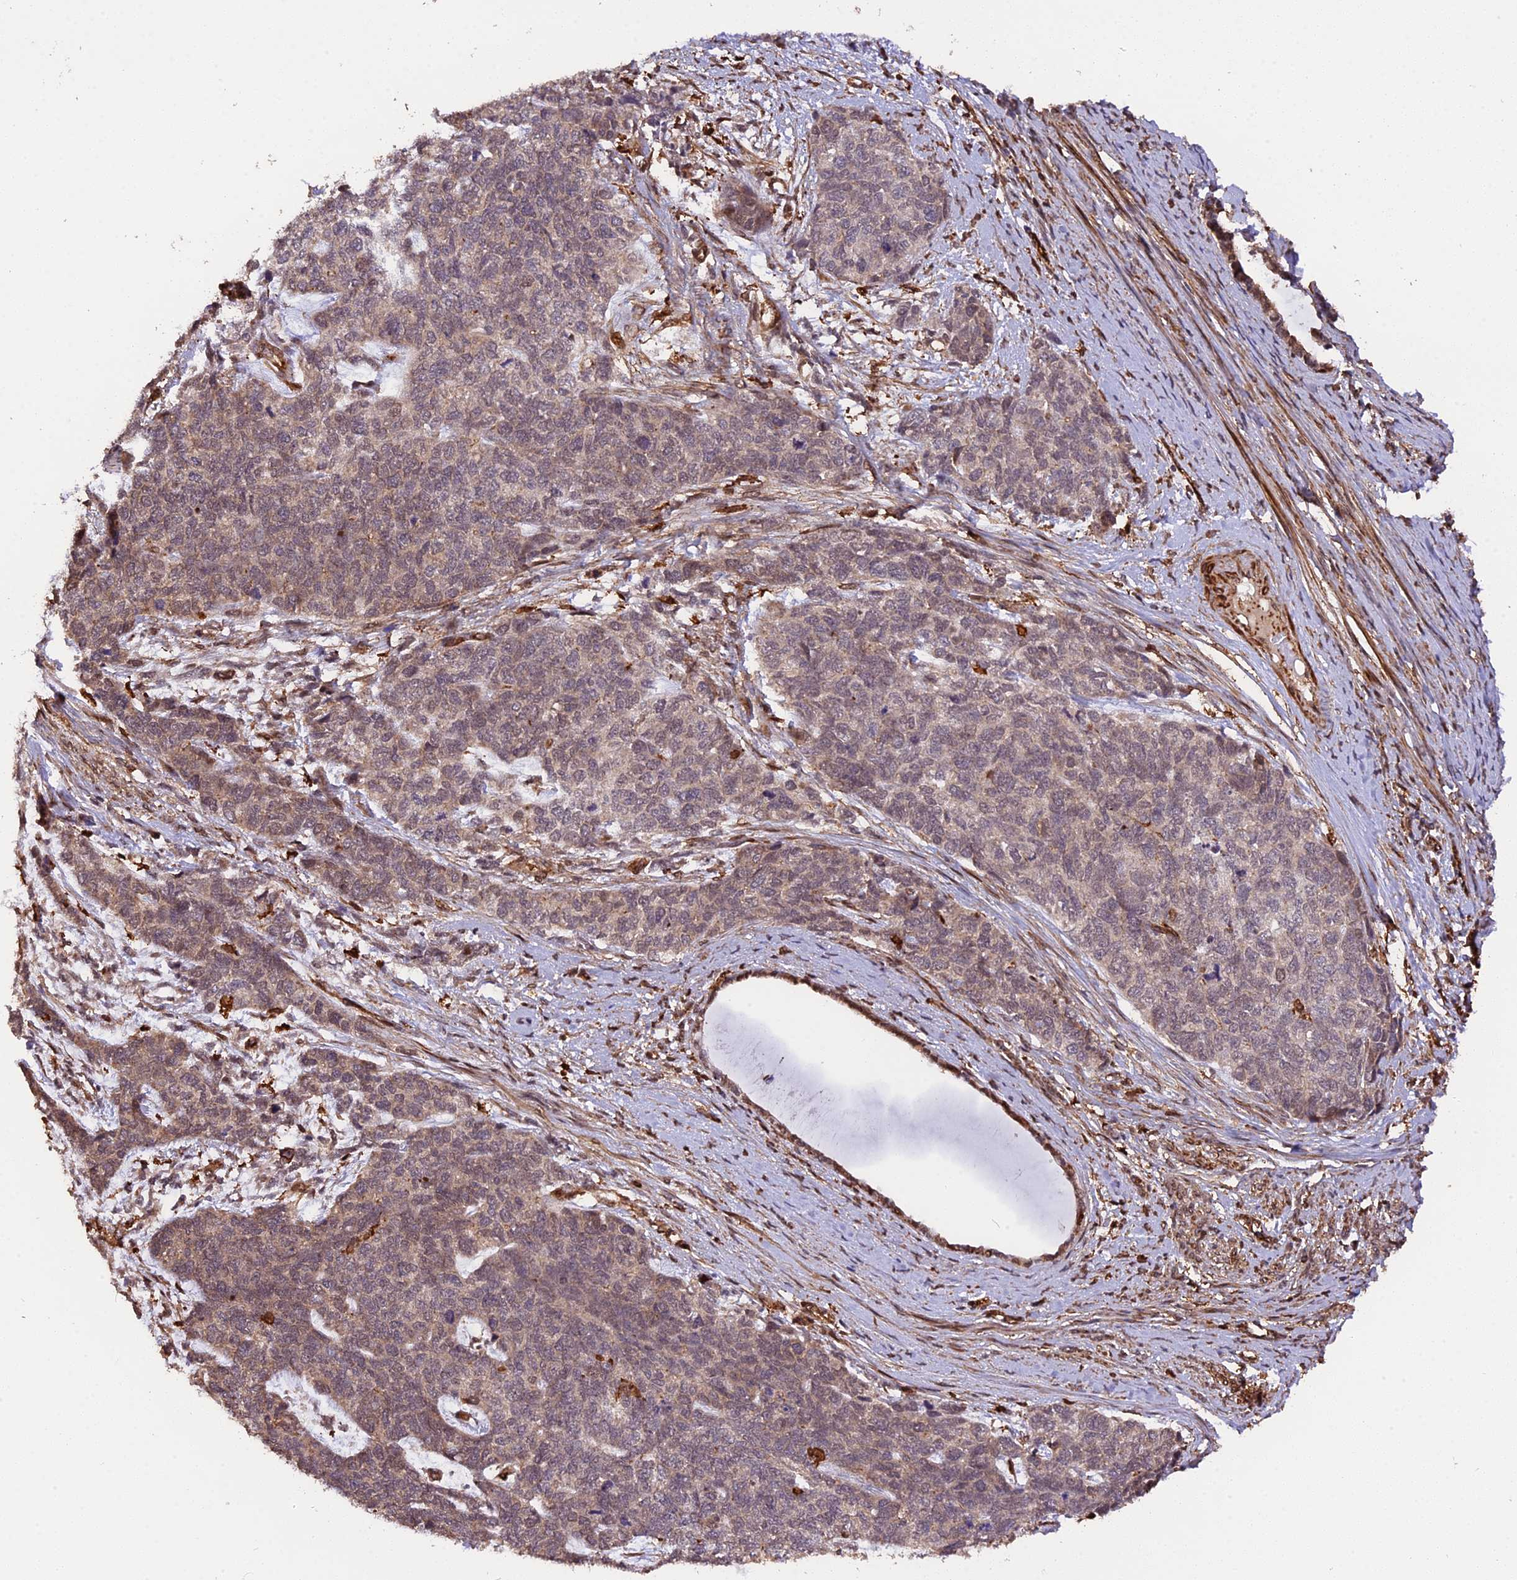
{"staining": {"intensity": "negative", "quantity": "none", "location": "none"}, "tissue": "cervical cancer", "cell_type": "Tumor cells", "image_type": "cancer", "snomed": [{"axis": "morphology", "description": "Squamous cell carcinoma, NOS"}, {"axis": "topography", "description": "Cervix"}], "caption": "A photomicrograph of human cervical cancer (squamous cell carcinoma) is negative for staining in tumor cells.", "gene": "HERPUD1", "patient": {"sex": "female", "age": 63}}